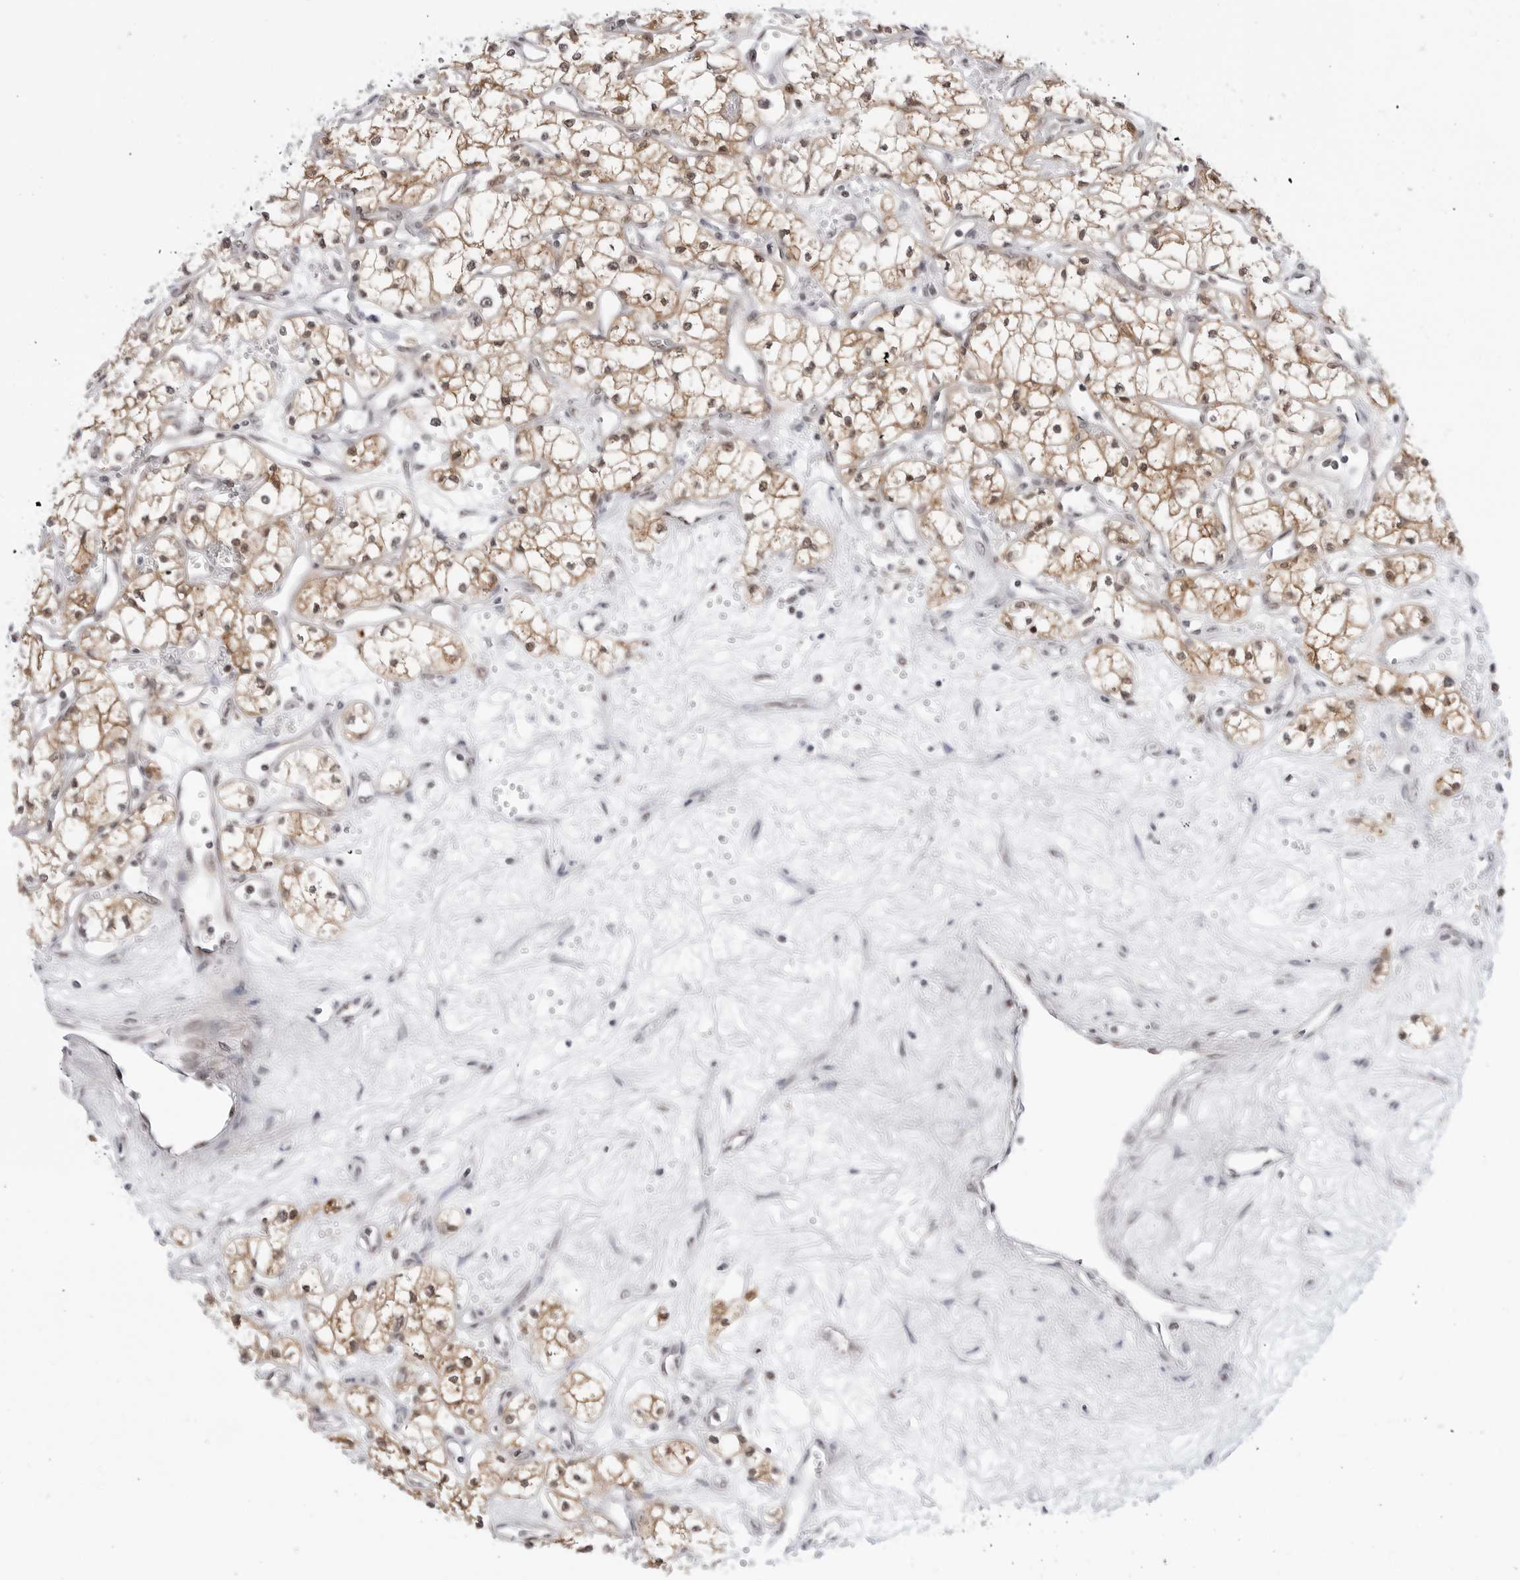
{"staining": {"intensity": "moderate", "quantity": ">75%", "location": "cytoplasmic/membranous,nuclear"}, "tissue": "renal cancer", "cell_type": "Tumor cells", "image_type": "cancer", "snomed": [{"axis": "morphology", "description": "Adenocarcinoma, NOS"}, {"axis": "topography", "description": "Kidney"}], "caption": "There is medium levels of moderate cytoplasmic/membranous and nuclear staining in tumor cells of renal cancer (adenocarcinoma), as demonstrated by immunohistochemical staining (brown color).", "gene": "C1orf162", "patient": {"sex": "male", "age": 59}}